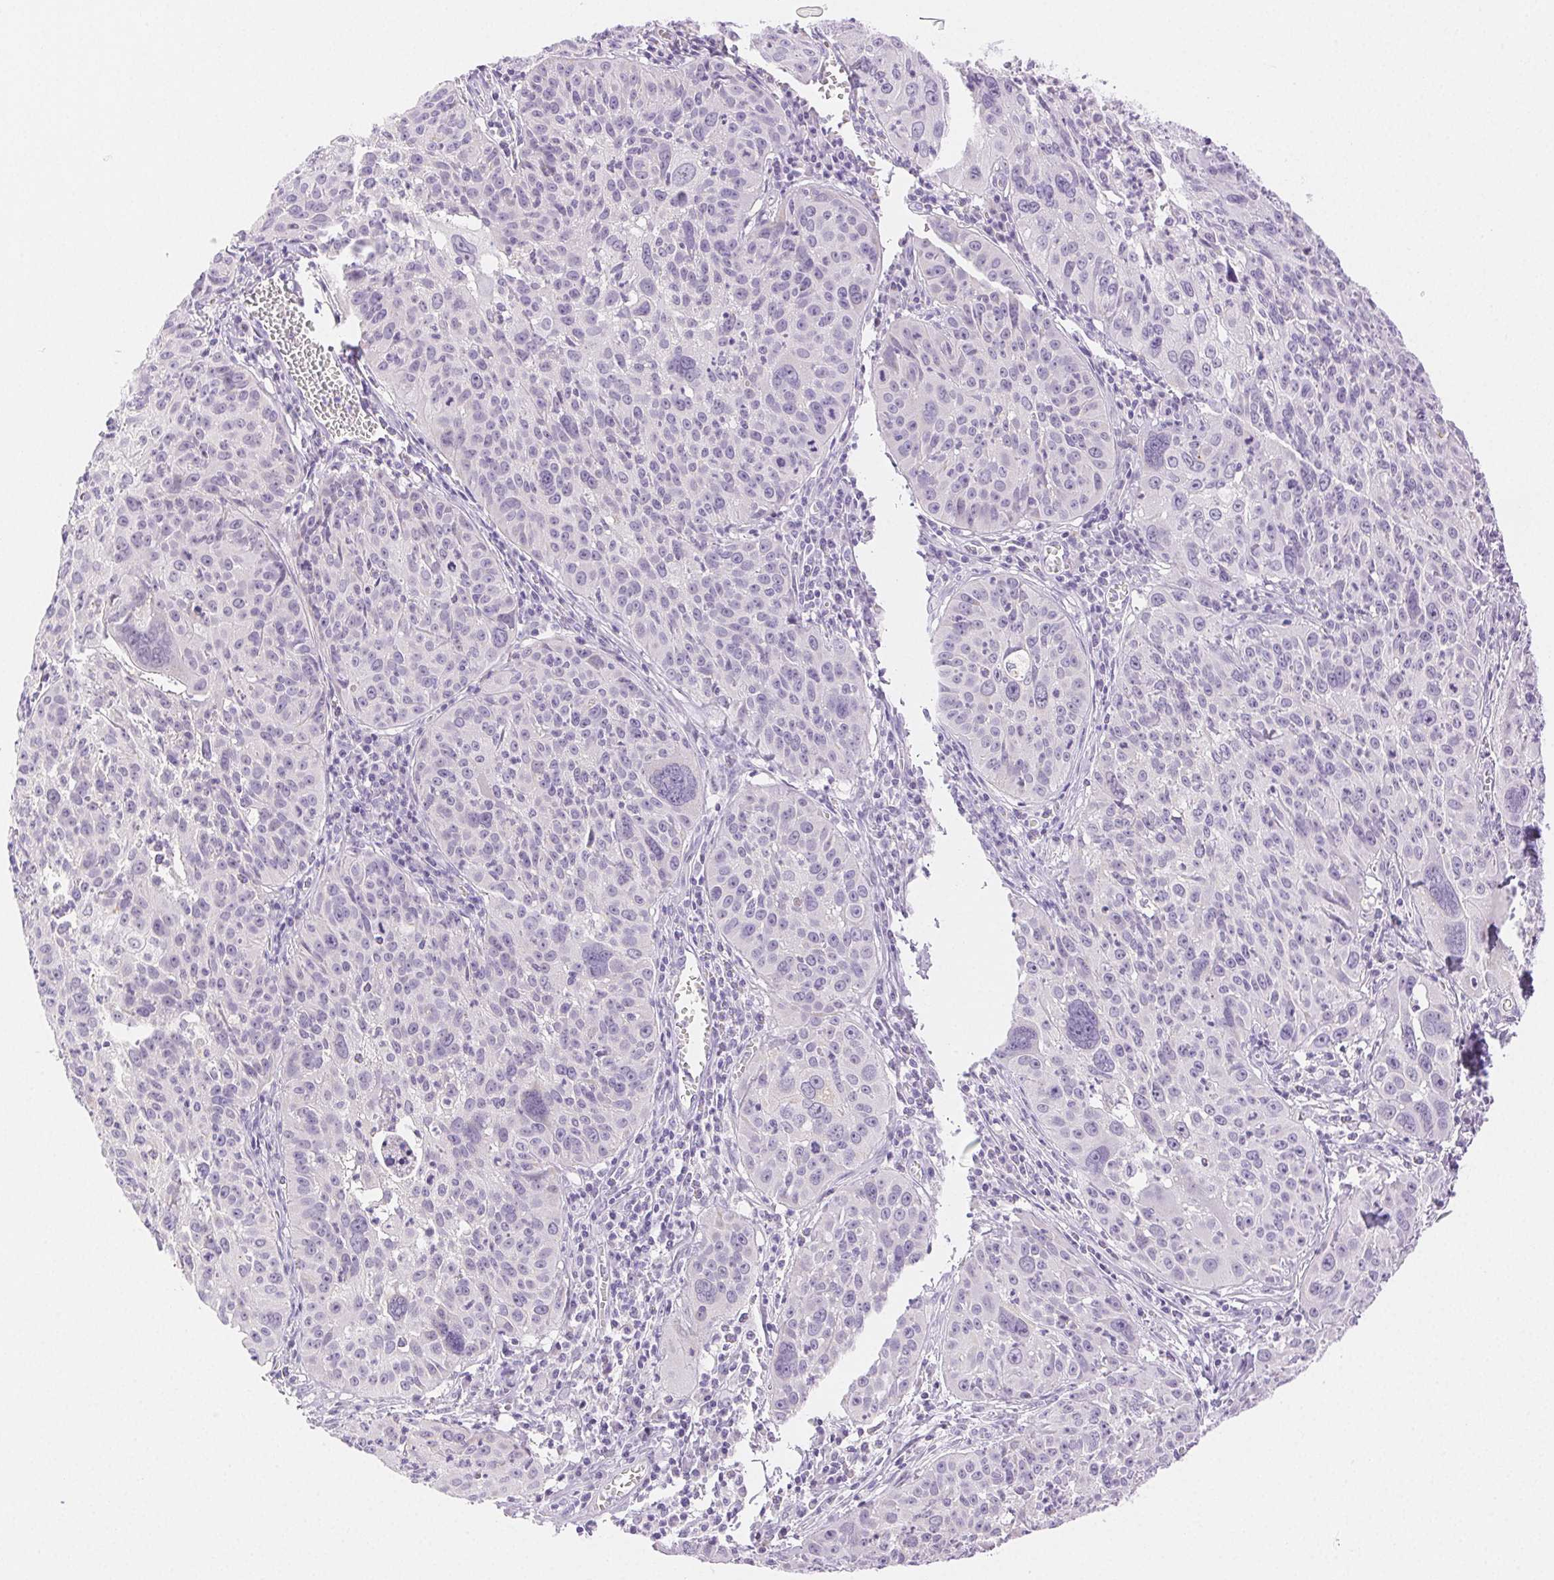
{"staining": {"intensity": "negative", "quantity": "none", "location": "none"}, "tissue": "cervical cancer", "cell_type": "Tumor cells", "image_type": "cancer", "snomed": [{"axis": "morphology", "description": "Squamous cell carcinoma, NOS"}, {"axis": "topography", "description": "Cervix"}], "caption": "An immunohistochemistry micrograph of cervical cancer is shown. There is no staining in tumor cells of cervical cancer.", "gene": "SPACA4", "patient": {"sex": "female", "age": 31}}